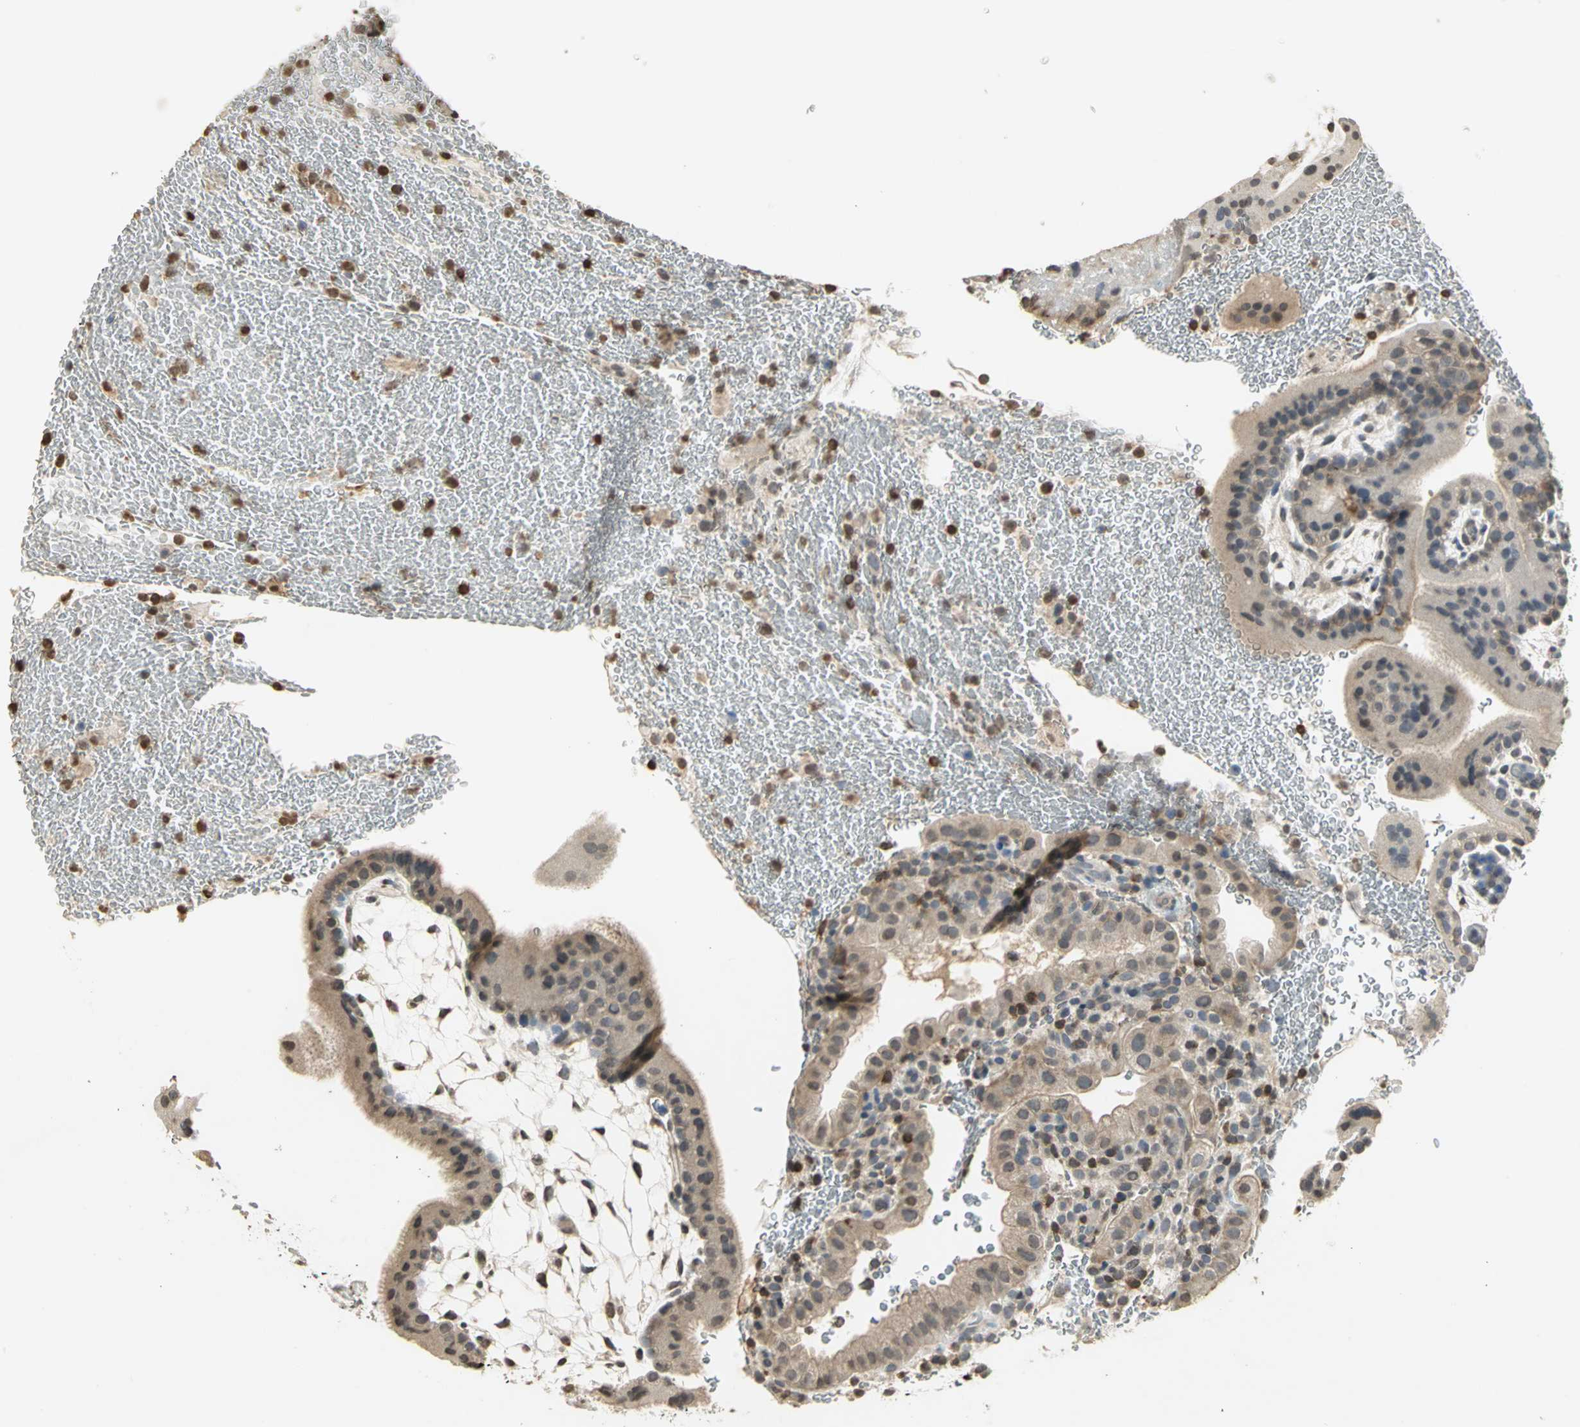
{"staining": {"intensity": "weak", "quantity": "<25%", "location": "cytoplasmic/membranous"}, "tissue": "placenta", "cell_type": "Trophoblastic cells", "image_type": "normal", "snomed": [{"axis": "morphology", "description": "Normal tissue, NOS"}, {"axis": "topography", "description": "Placenta"}], "caption": "This is a micrograph of immunohistochemistry staining of benign placenta, which shows no staining in trophoblastic cells.", "gene": "IL16", "patient": {"sex": "female", "age": 19}}